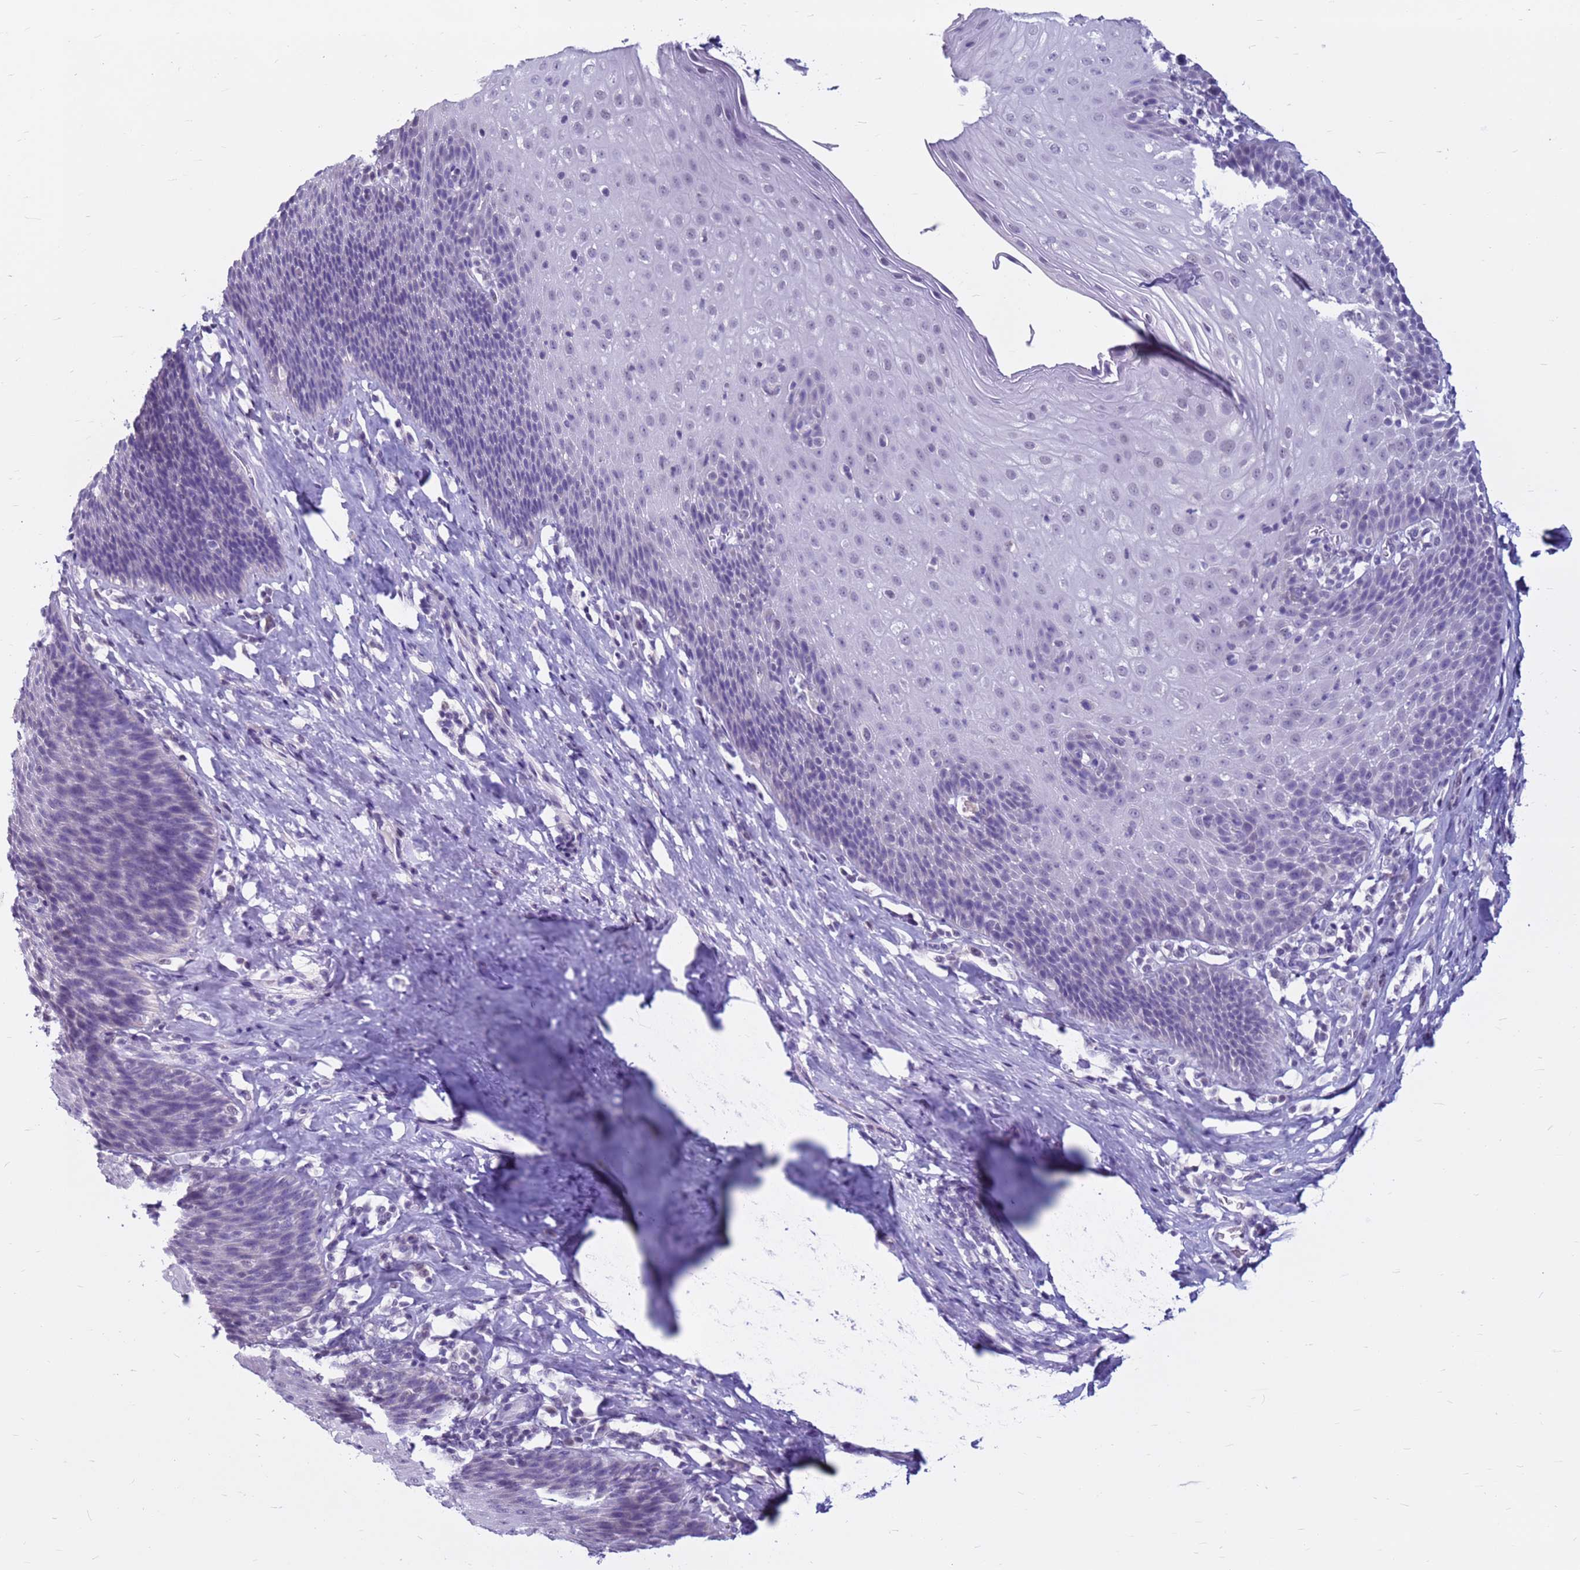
{"staining": {"intensity": "negative", "quantity": "none", "location": "none"}, "tissue": "esophagus", "cell_type": "Squamous epithelial cells", "image_type": "normal", "snomed": [{"axis": "morphology", "description": "Normal tissue, NOS"}, {"axis": "topography", "description": "Esophagus"}], "caption": "A photomicrograph of human esophagus is negative for staining in squamous epithelial cells. (DAB (3,3'-diaminobenzidine) immunohistochemistry (IHC) with hematoxylin counter stain).", "gene": "CDK2AP2", "patient": {"sex": "female", "age": 61}}